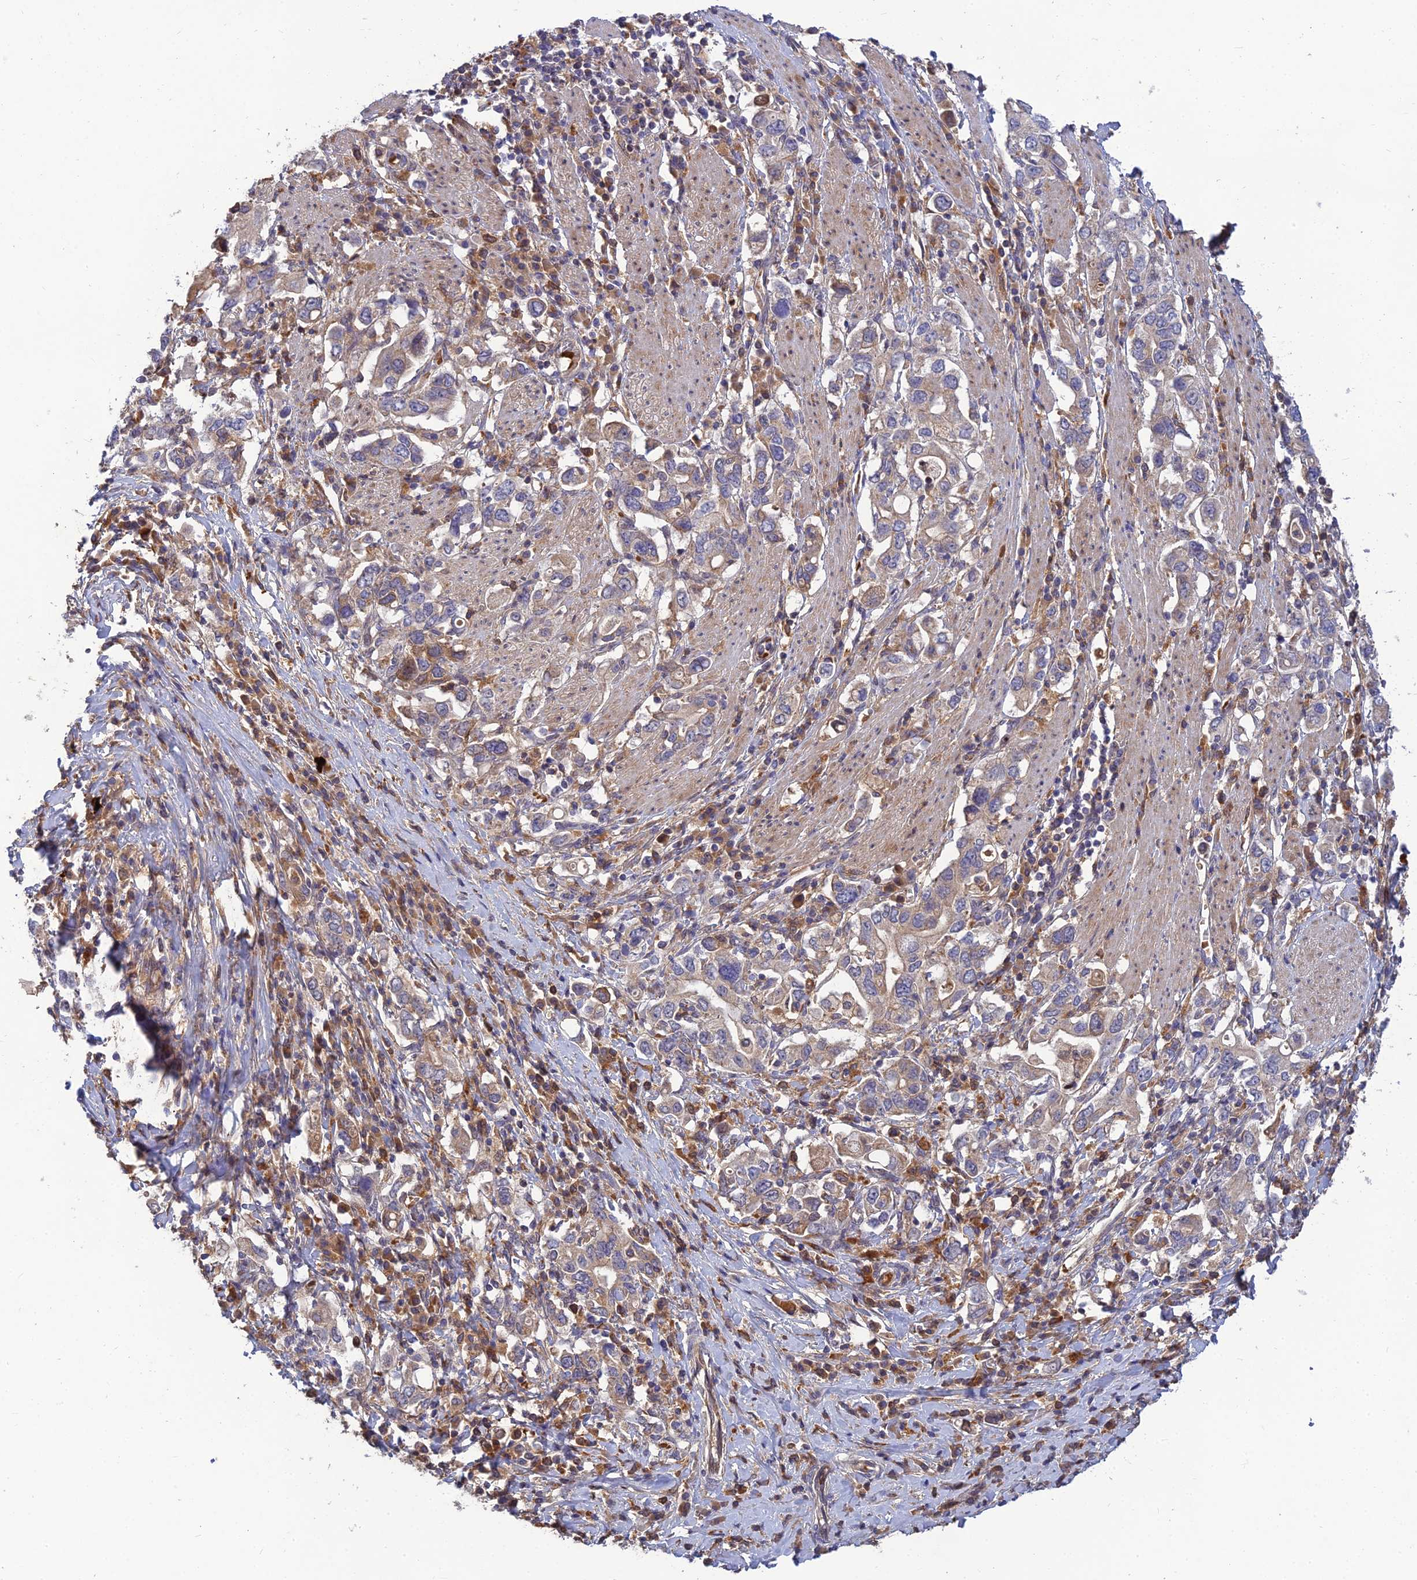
{"staining": {"intensity": "moderate", "quantity": "<25%", "location": "cytoplasmic/membranous"}, "tissue": "stomach cancer", "cell_type": "Tumor cells", "image_type": "cancer", "snomed": [{"axis": "morphology", "description": "Adenocarcinoma, NOS"}, {"axis": "topography", "description": "Stomach, upper"}, {"axis": "topography", "description": "Stomach"}], "caption": "A brown stain shows moderate cytoplasmic/membranous positivity of a protein in stomach adenocarcinoma tumor cells.", "gene": "FAM151B", "patient": {"sex": "male", "age": 62}}